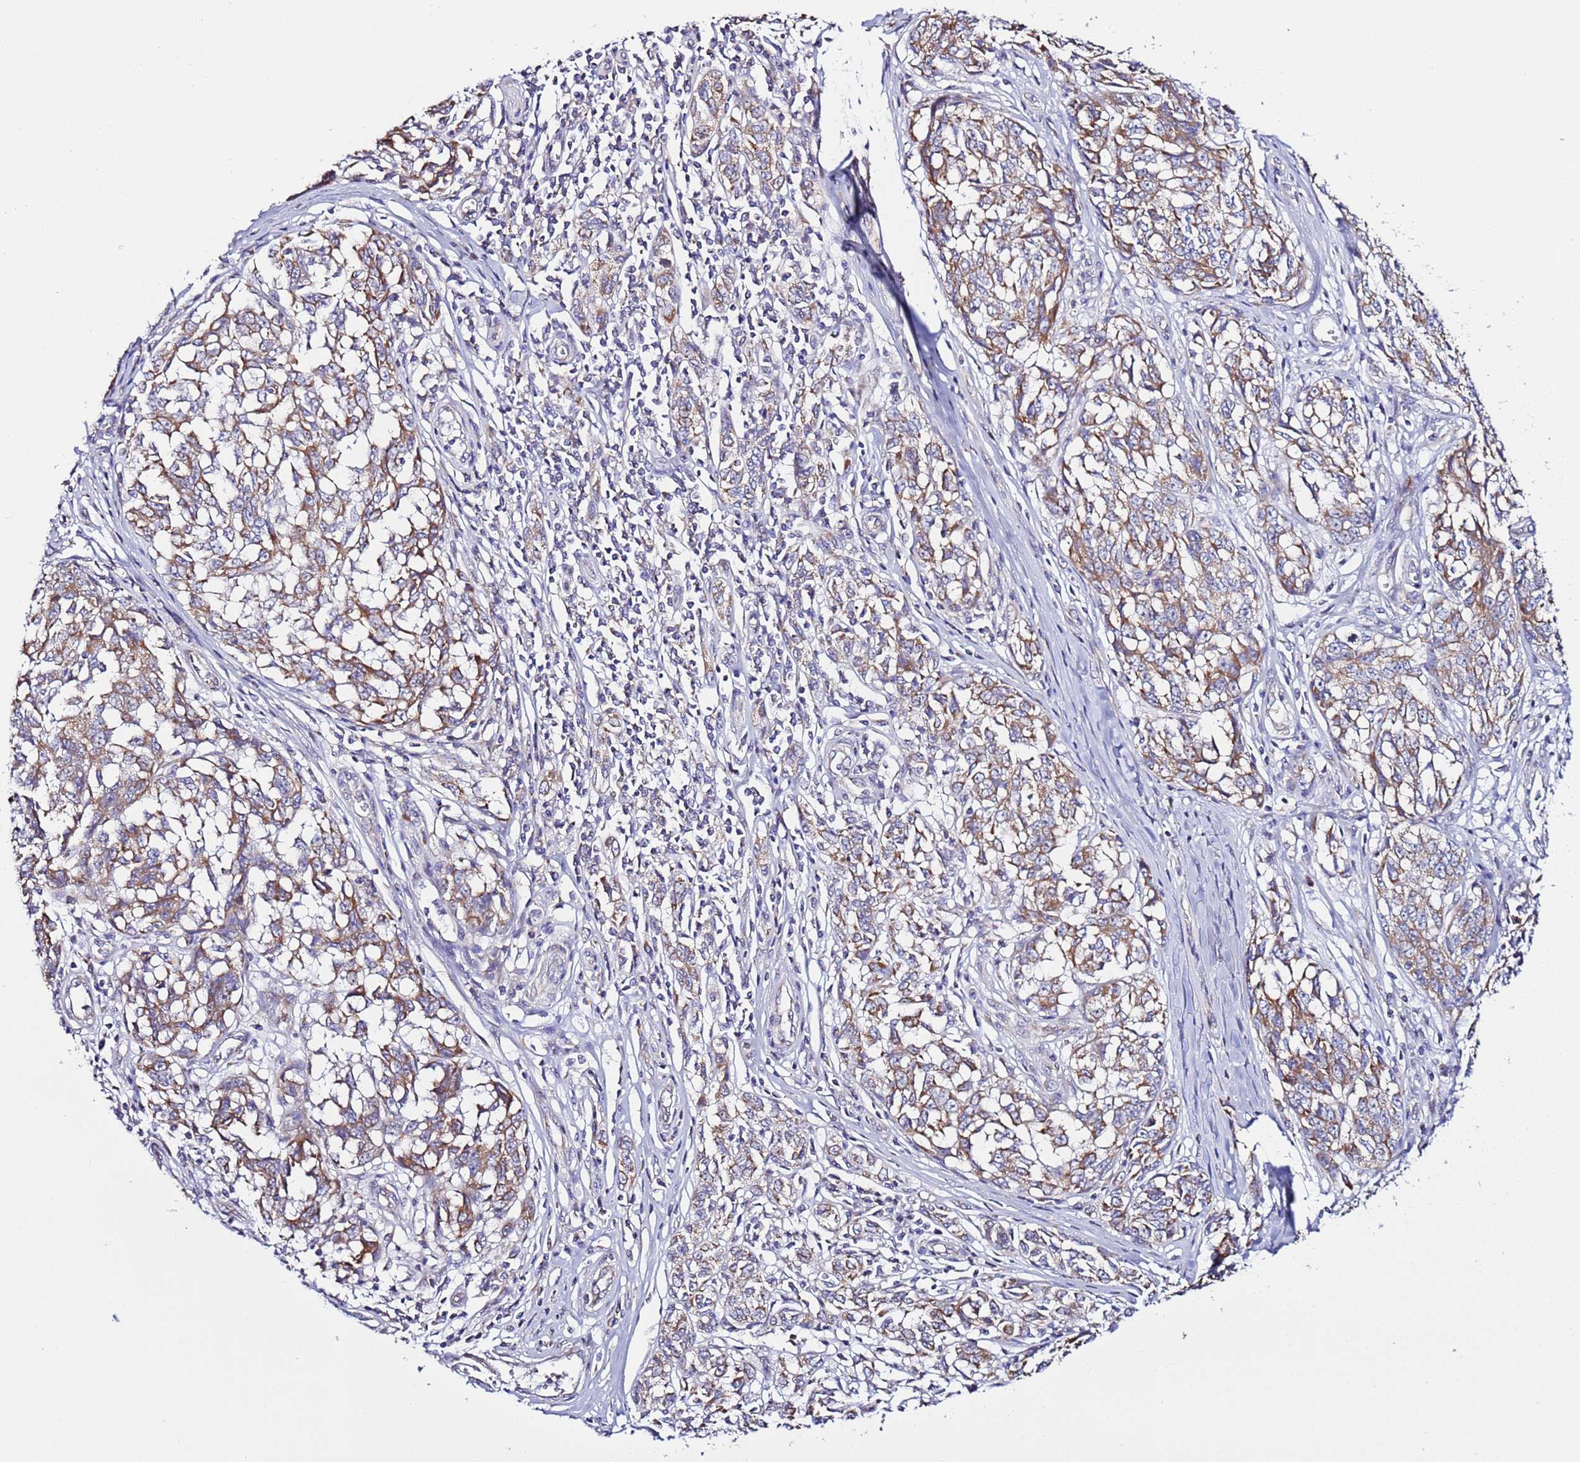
{"staining": {"intensity": "moderate", "quantity": ">75%", "location": "cytoplasmic/membranous"}, "tissue": "melanoma", "cell_type": "Tumor cells", "image_type": "cancer", "snomed": [{"axis": "morphology", "description": "Malignant melanoma, NOS"}, {"axis": "topography", "description": "Skin"}], "caption": "Protein expression analysis of human melanoma reveals moderate cytoplasmic/membranous staining in about >75% of tumor cells. (Stains: DAB (3,3'-diaminobenzidine) in brown, nuclei in blue, Microscopy: brightfield microscopy at high magnification).", "gene": "AHI1", "patient": {"sex": "female", "age": 64}}